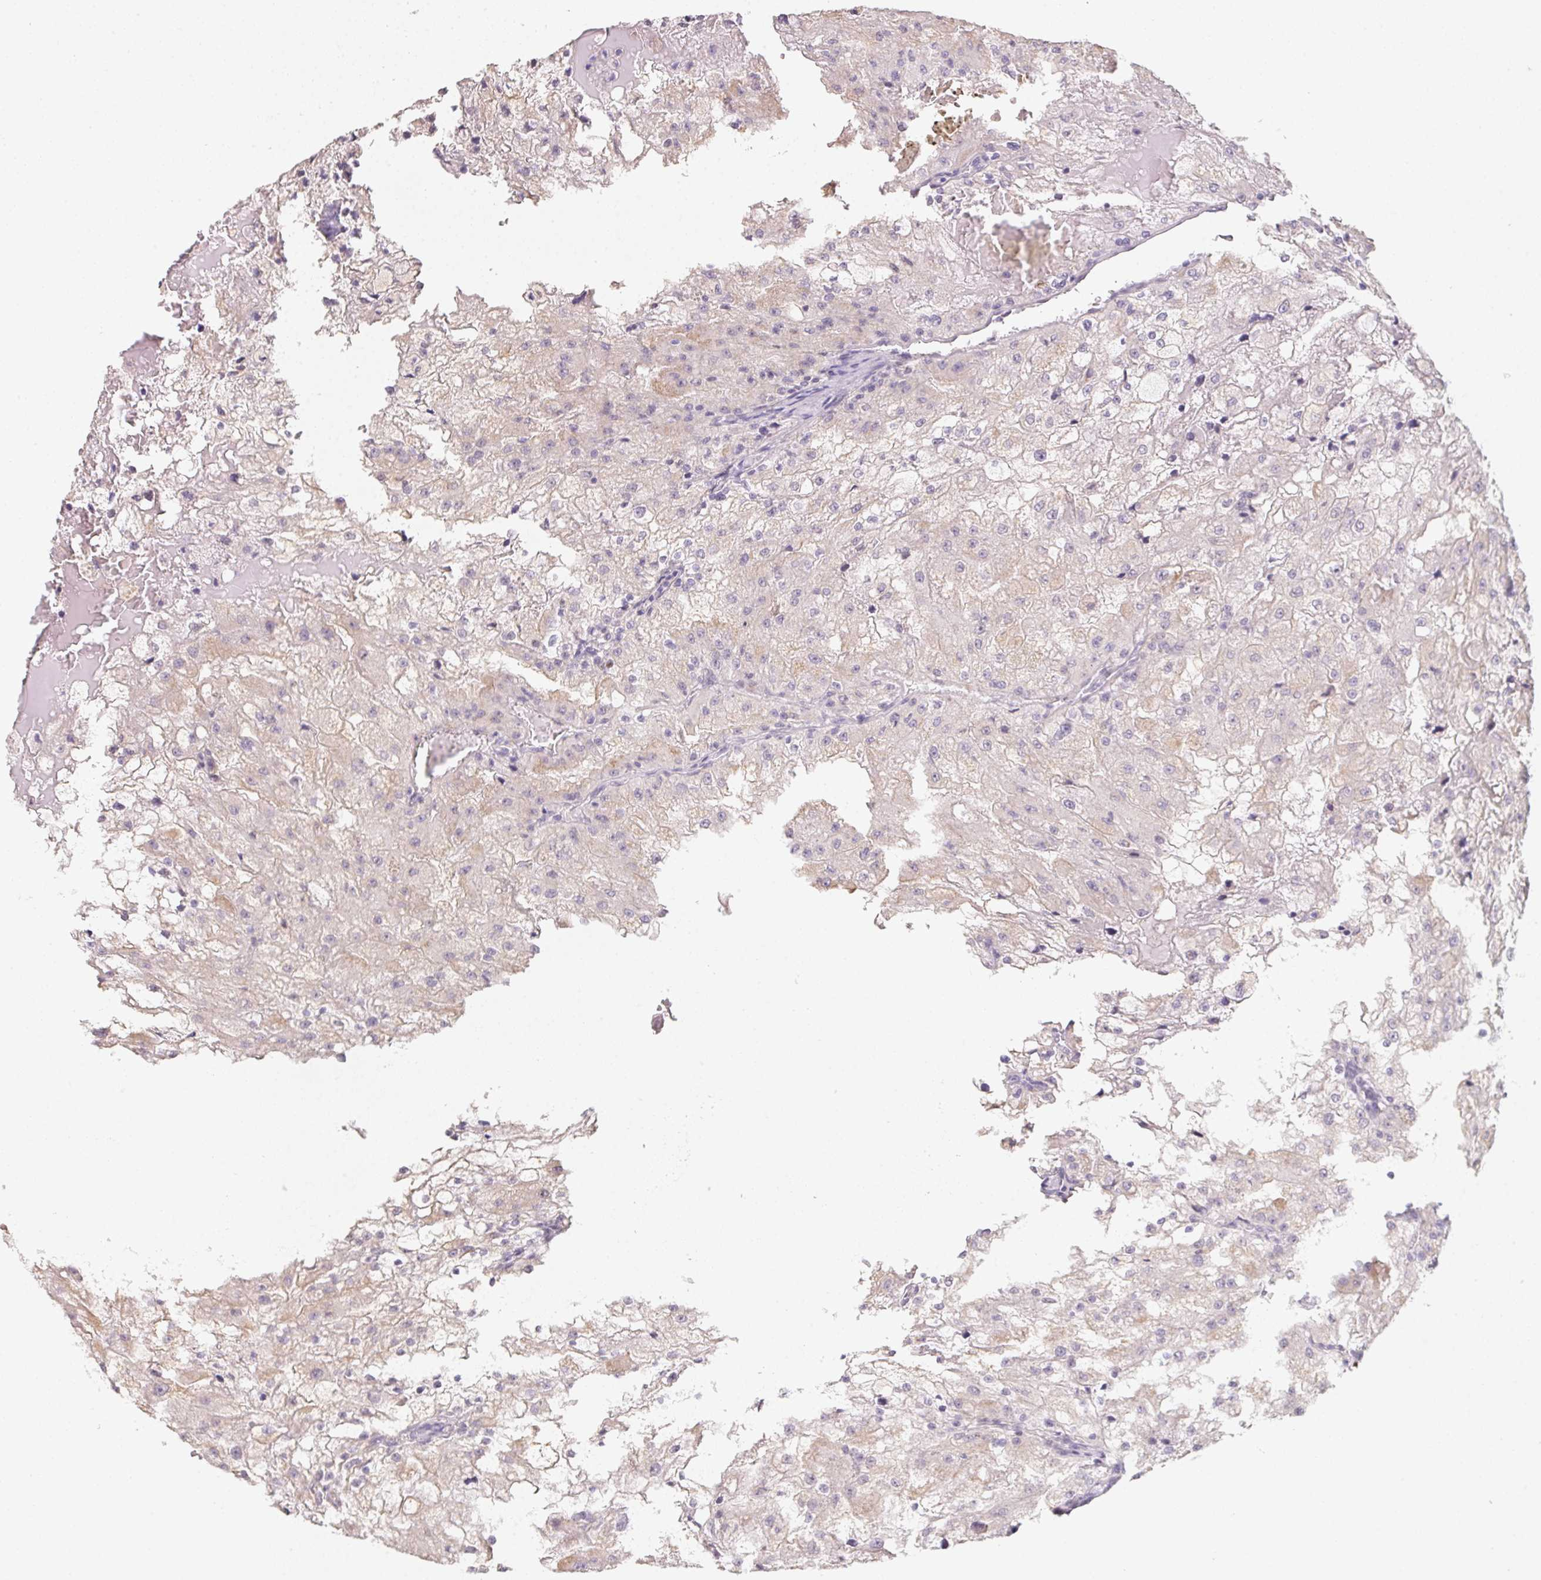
{"staining": {"intensity": "negative", "quantity": "none", "location": "none"}, "tissue": "renal cancer", "cell_type": "Tumor cells", "image_type": "cancer", "snomed": [{"axis": "morphology", "description": "Adenocarcinoma, NOS"}, {"axis": "topography", "description": "Kidney"}], "caption": "Immunohistochemical staining of renal cancer demonstrates no significant positivity in tumor cells.", "gene": "SLC6A18", "patient": {"sex": "female", "age": 74}}